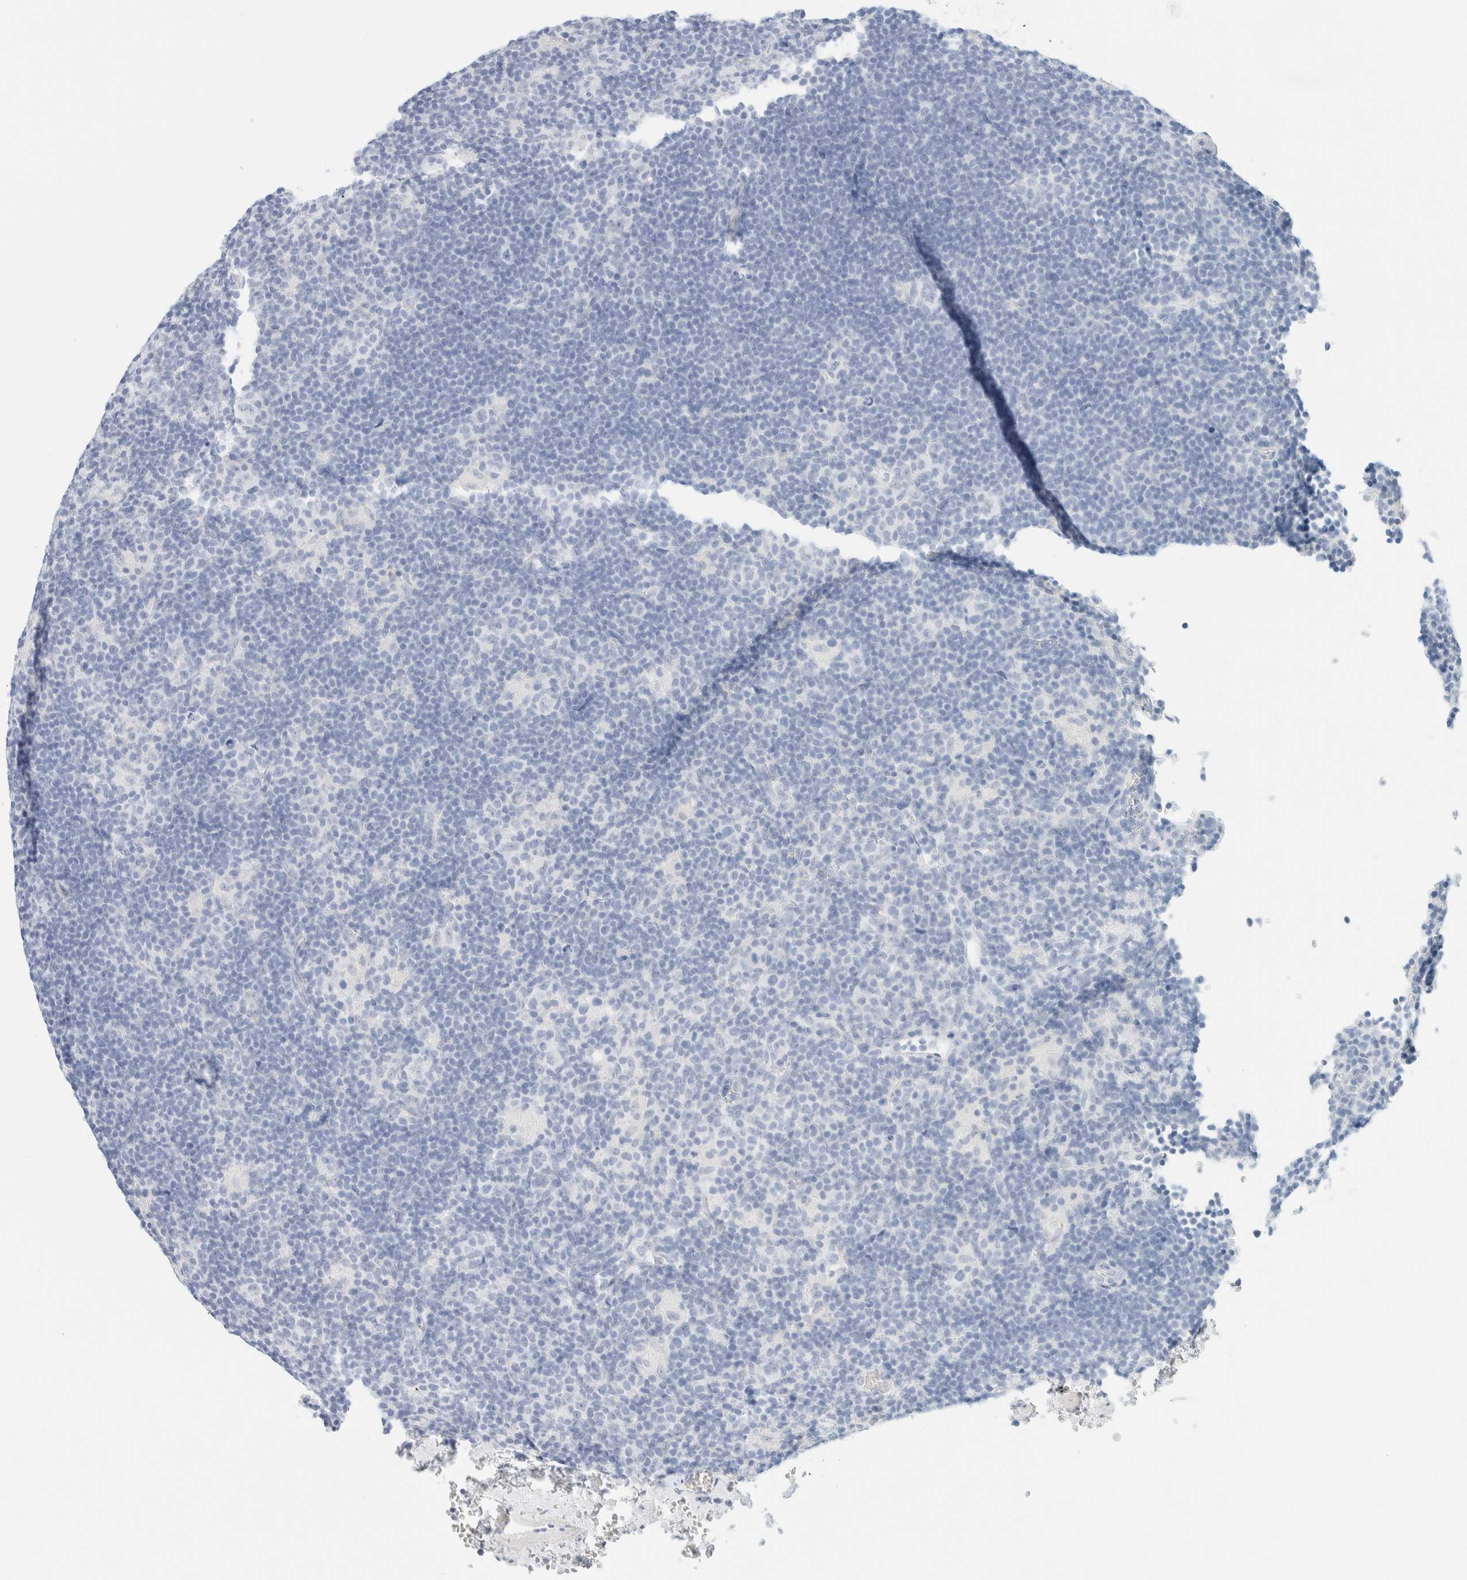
{"staining": {"intensity": "negative", "quantity": "none", "location": "none"}, "tissue": "lymphoma", "cell_type": "Tumor cells", "image_type": "cancer", "snomed": [{"axis": "morphology", "description": "Hodgkin's disease, NOS"}, {"axis": "topography", "description": "Lymph node"}], "caption": "An IHC image of lymphoma is shown. There is no staining in tumor cells of lymphoma.", "gene": "KRT20", "patient": {"sex": "female", "age": 57}}